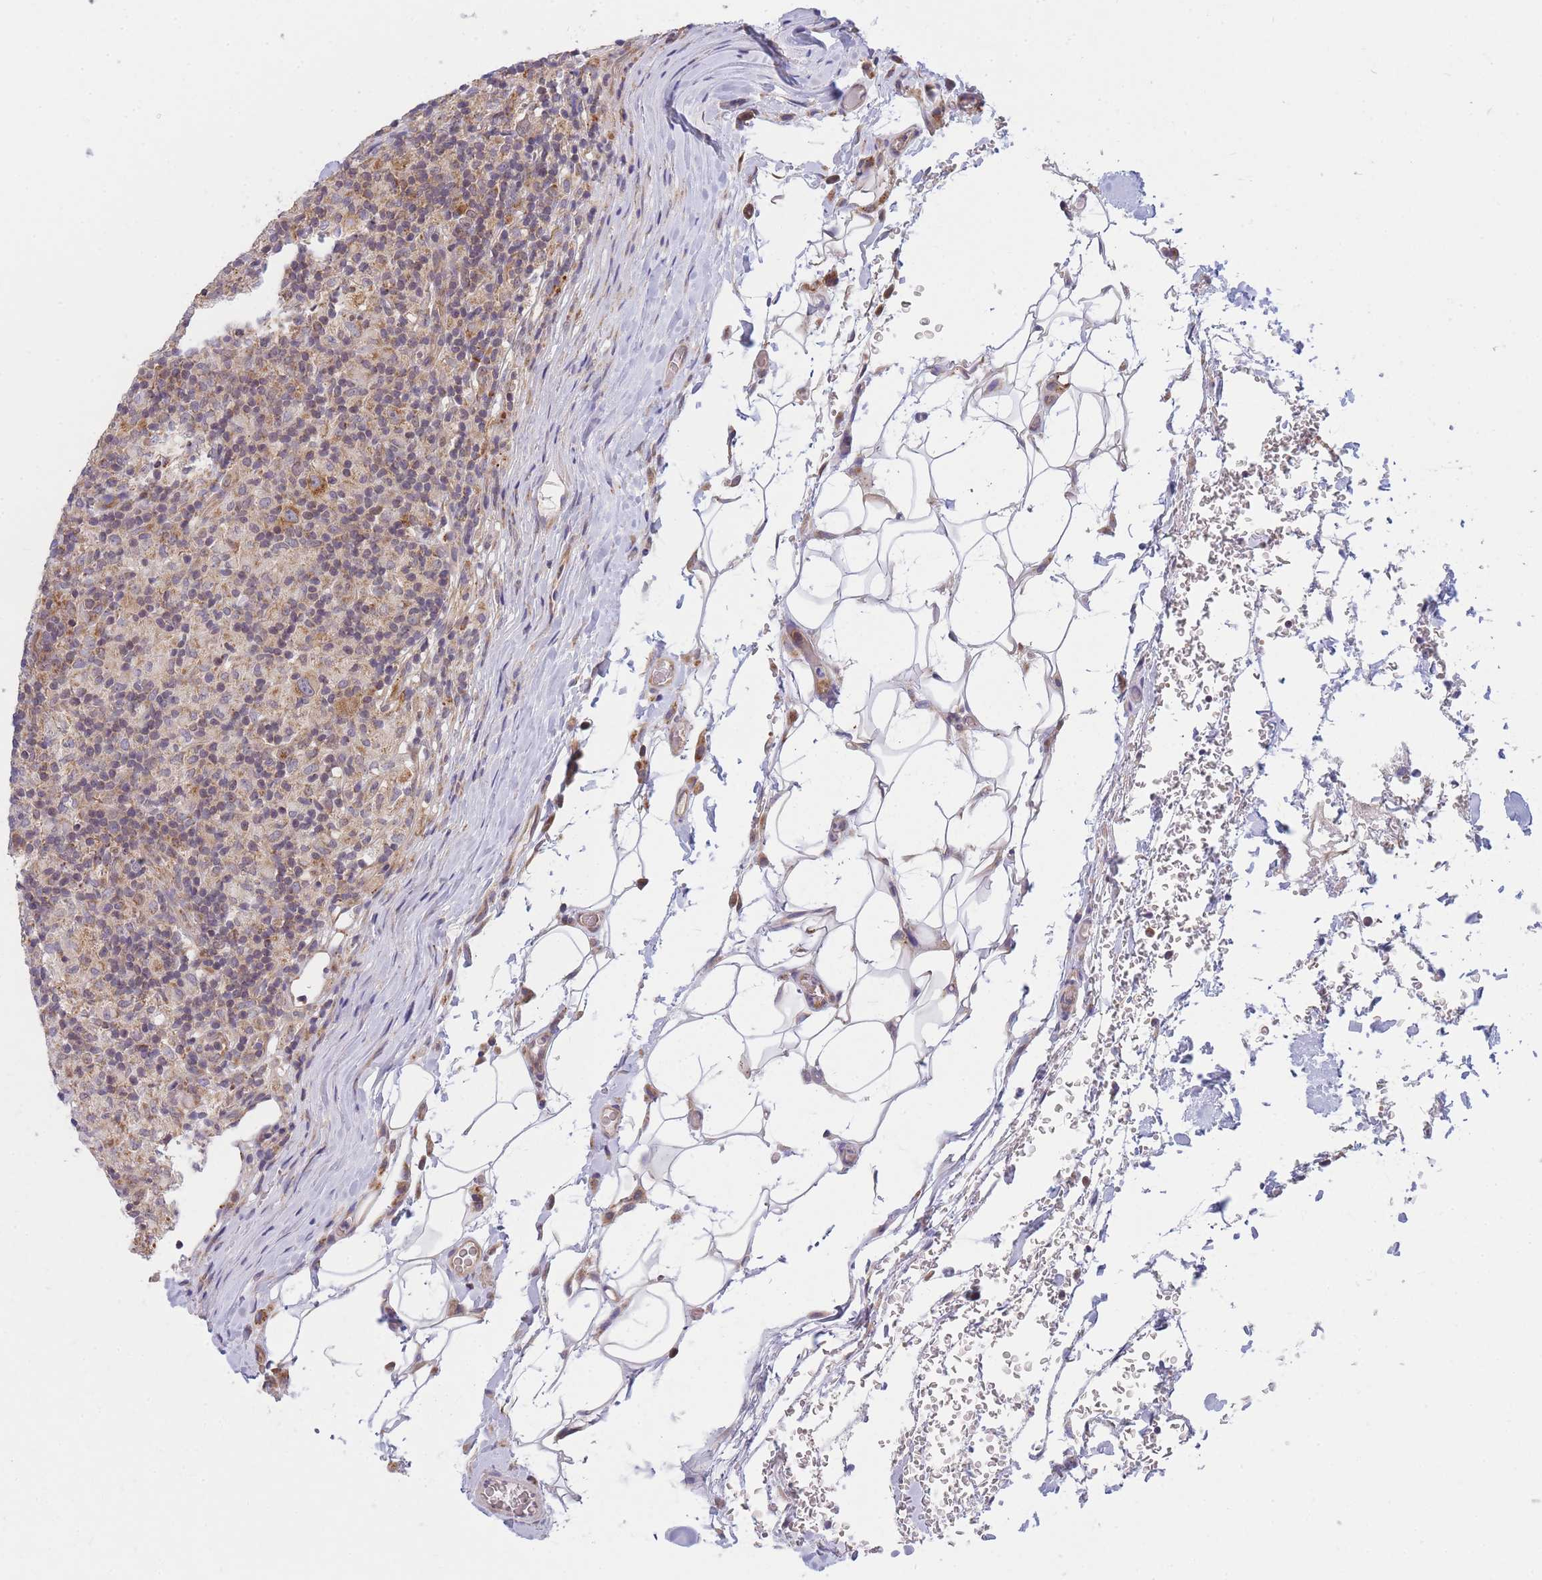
{"staining": {"intensity": "moderate", "quantity": ">75%", "location": "cytoplasmic/membranous"}, "tissue": "lymphoma", "cell_type": "Tumor cells", "image_type": "cancer", "snomed": [{"axis": "morphology", "description": "Hodgkin's disease, NOS"}, {"axis": "topography", "description": "Lymph node"}], "caption": "A medium amount of moderate cytoplasmic/membranous expression is seen in approximately >75% of tumor cells in Hodgkin's disease tissue. Nuclei are stained in blue.", "gene": "MRPL23", "patient": {"sex": "male", "age": 70}}